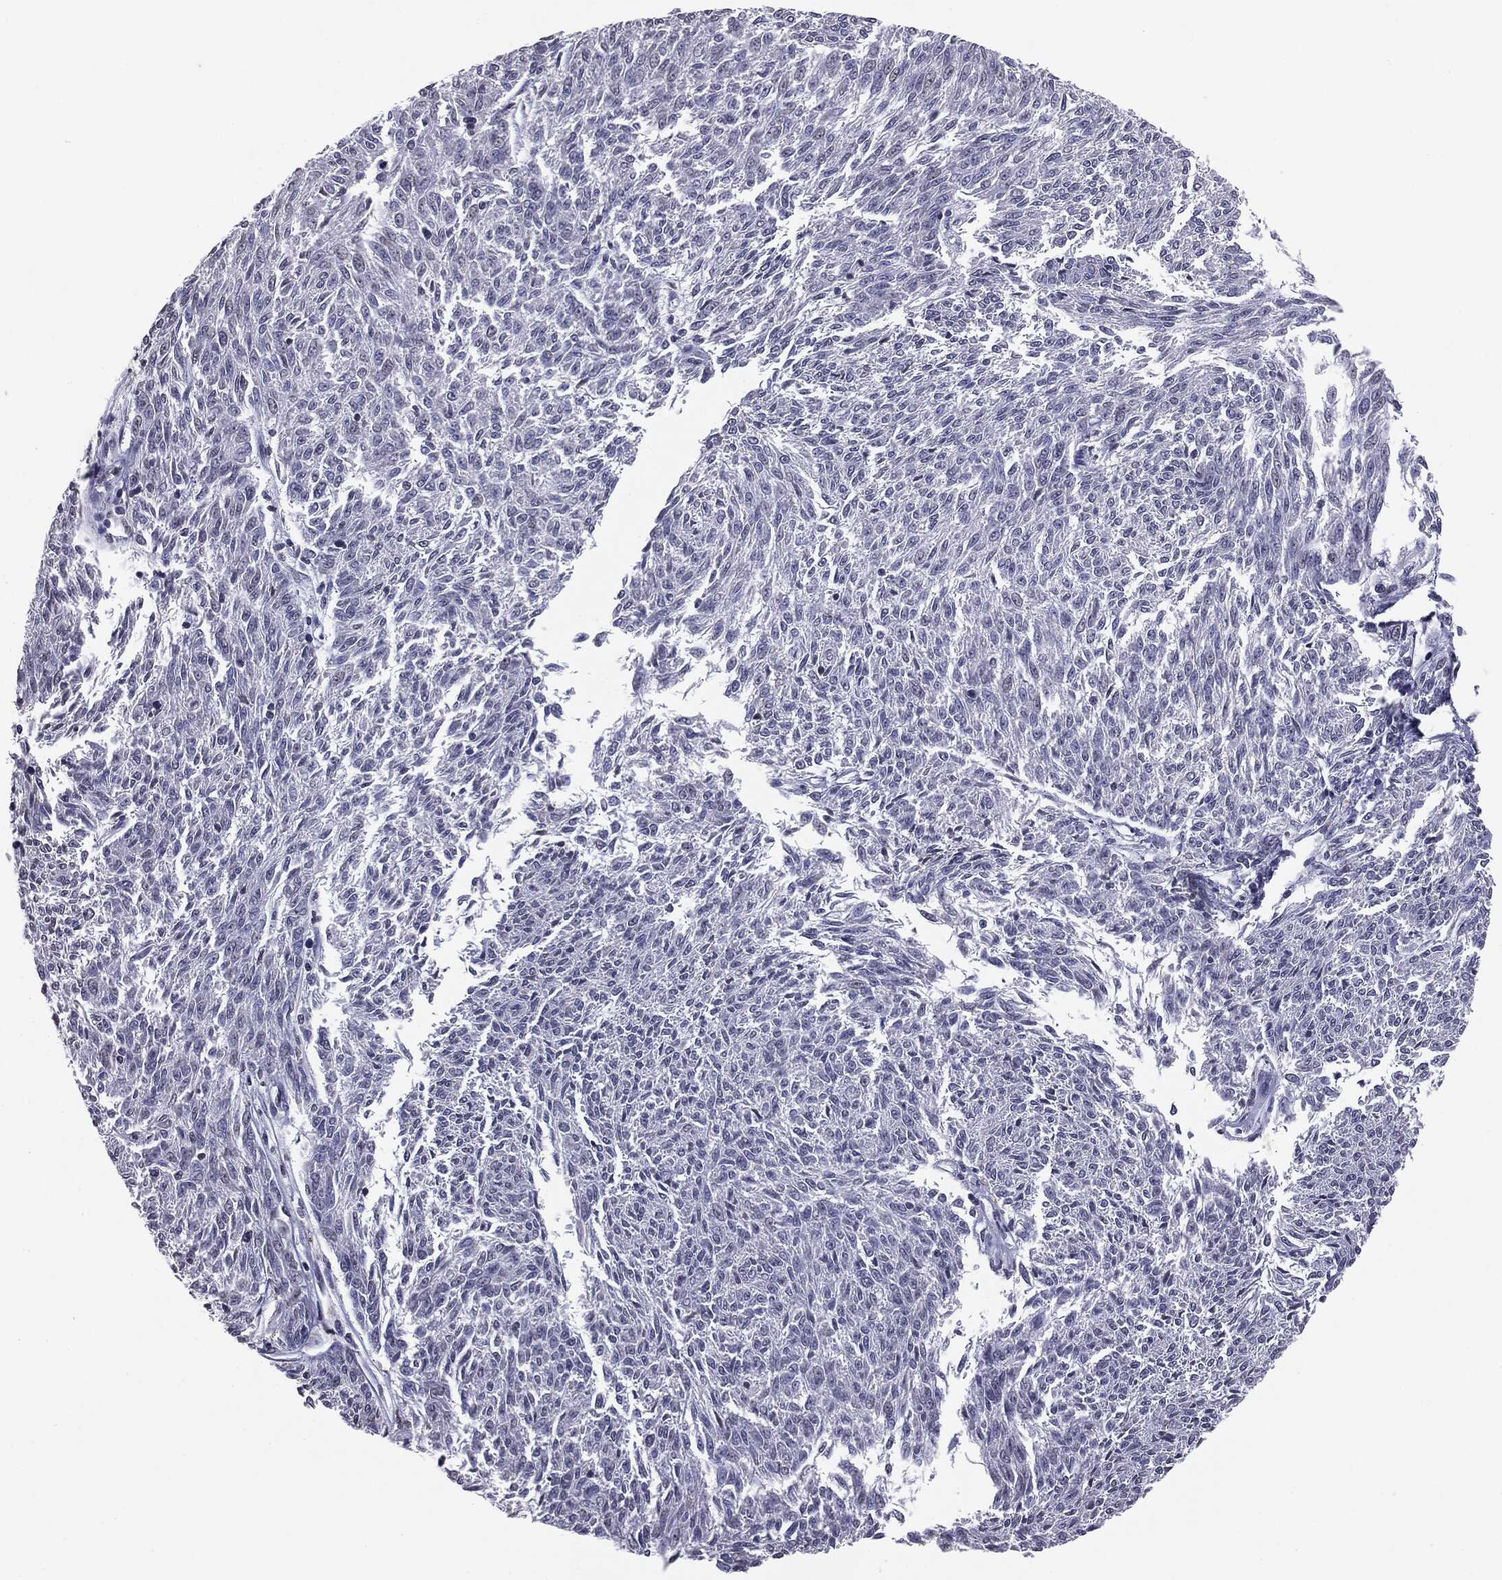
{"staining": {"intensity": "negative", "quantity": "none", "location": "none"}, "tissue": "melanoma", "cell_type": "Tumor cells", "image_type": "cancer", "snomed": [{"axis": "morphology", "description": "Malignant melanoma, NOS"}, {"axis": "topography", "description": "Skin"}], "caption": "Immunohistochemistry image of melanoma stained for a protein (brown), which displays no staining in tumor cells. The staining is performed using DAB (3,3'-diaminobenzidine) brown chromogen with nuclei counter-stained in using hematoxylin.", "gene": "SERPINB4", "patient": {"sex": "female", "age": 72}}